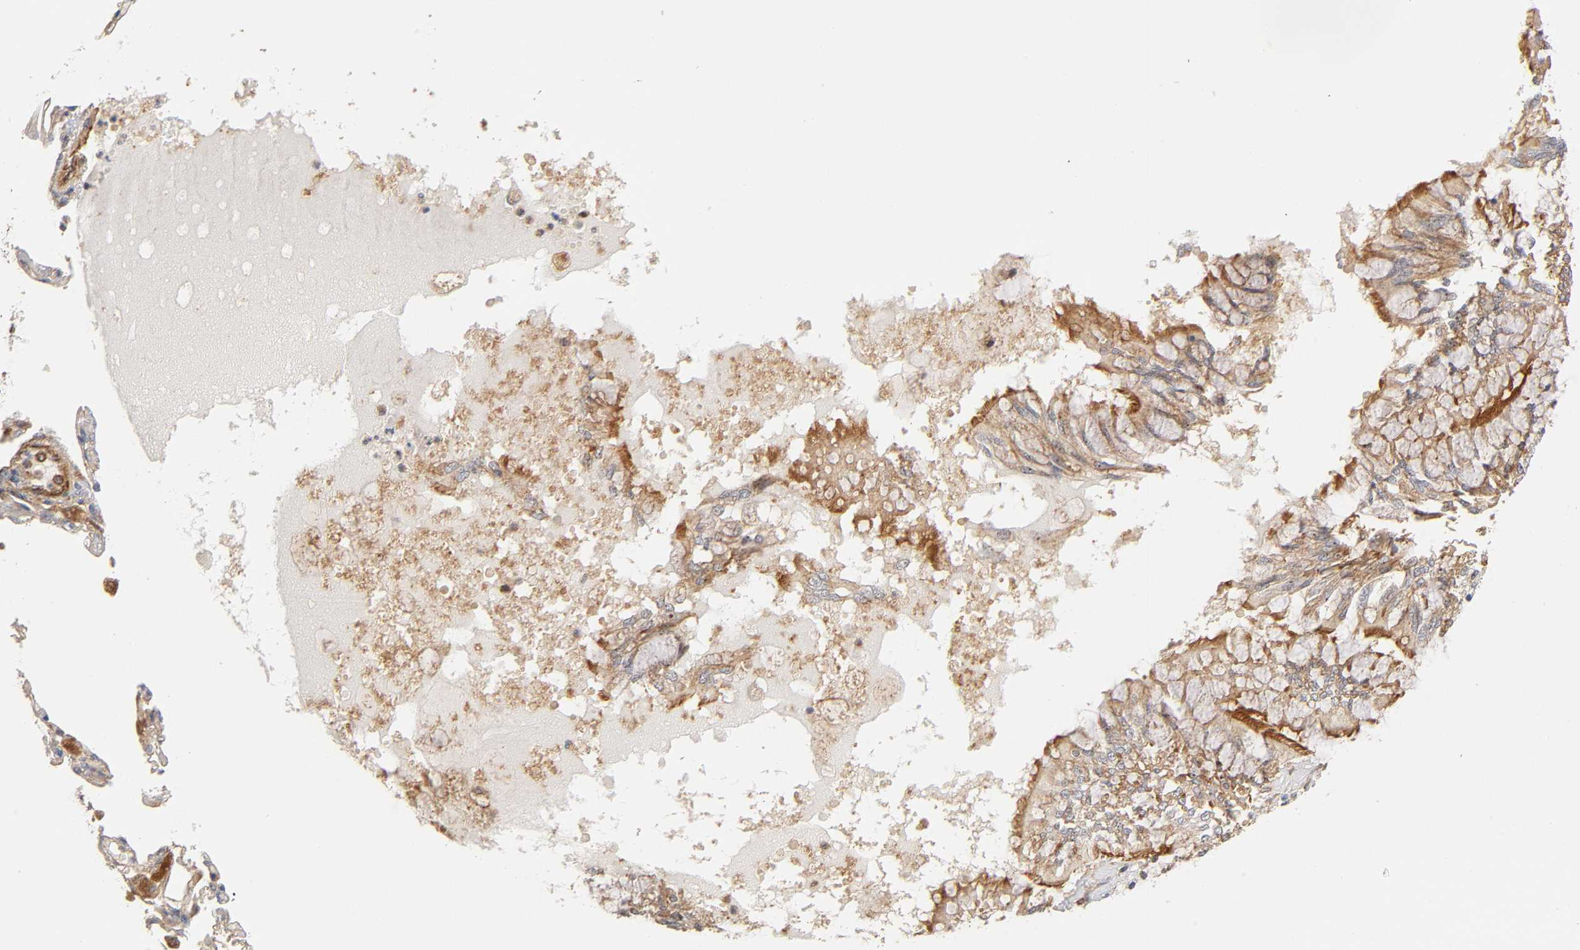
{"staining": {"intensity": "strong", "quantity": ">75%", "location": "cytoplasmic/membranous"}, "tissue": "bronchus", "cell_type": "Respiratory epithelial cells", "image_type": "normal", "snomed": [{"axis": "morphology", "description": "Normal tissue, NOS"}, {"axis": "topography", "description": "Cartilage tissue"}, {"axis": "topography", "description": "Bronchus"}, {"axis": "topography", "description": "Lung"}, {"axis": "topography", "description": "Peripheral nerve tissue"}], "caption": "Respiratory epithelial cells reveal strong cytoplasmic/membranous staining in about >75% of cells in benign bronchus. (DAB (3,3'-diaminobenzidine) IHC, brown staining for protein, blue staining for nuclei).", "gene": "PLD1", "patient": {"sex": "female", "age": 49}}